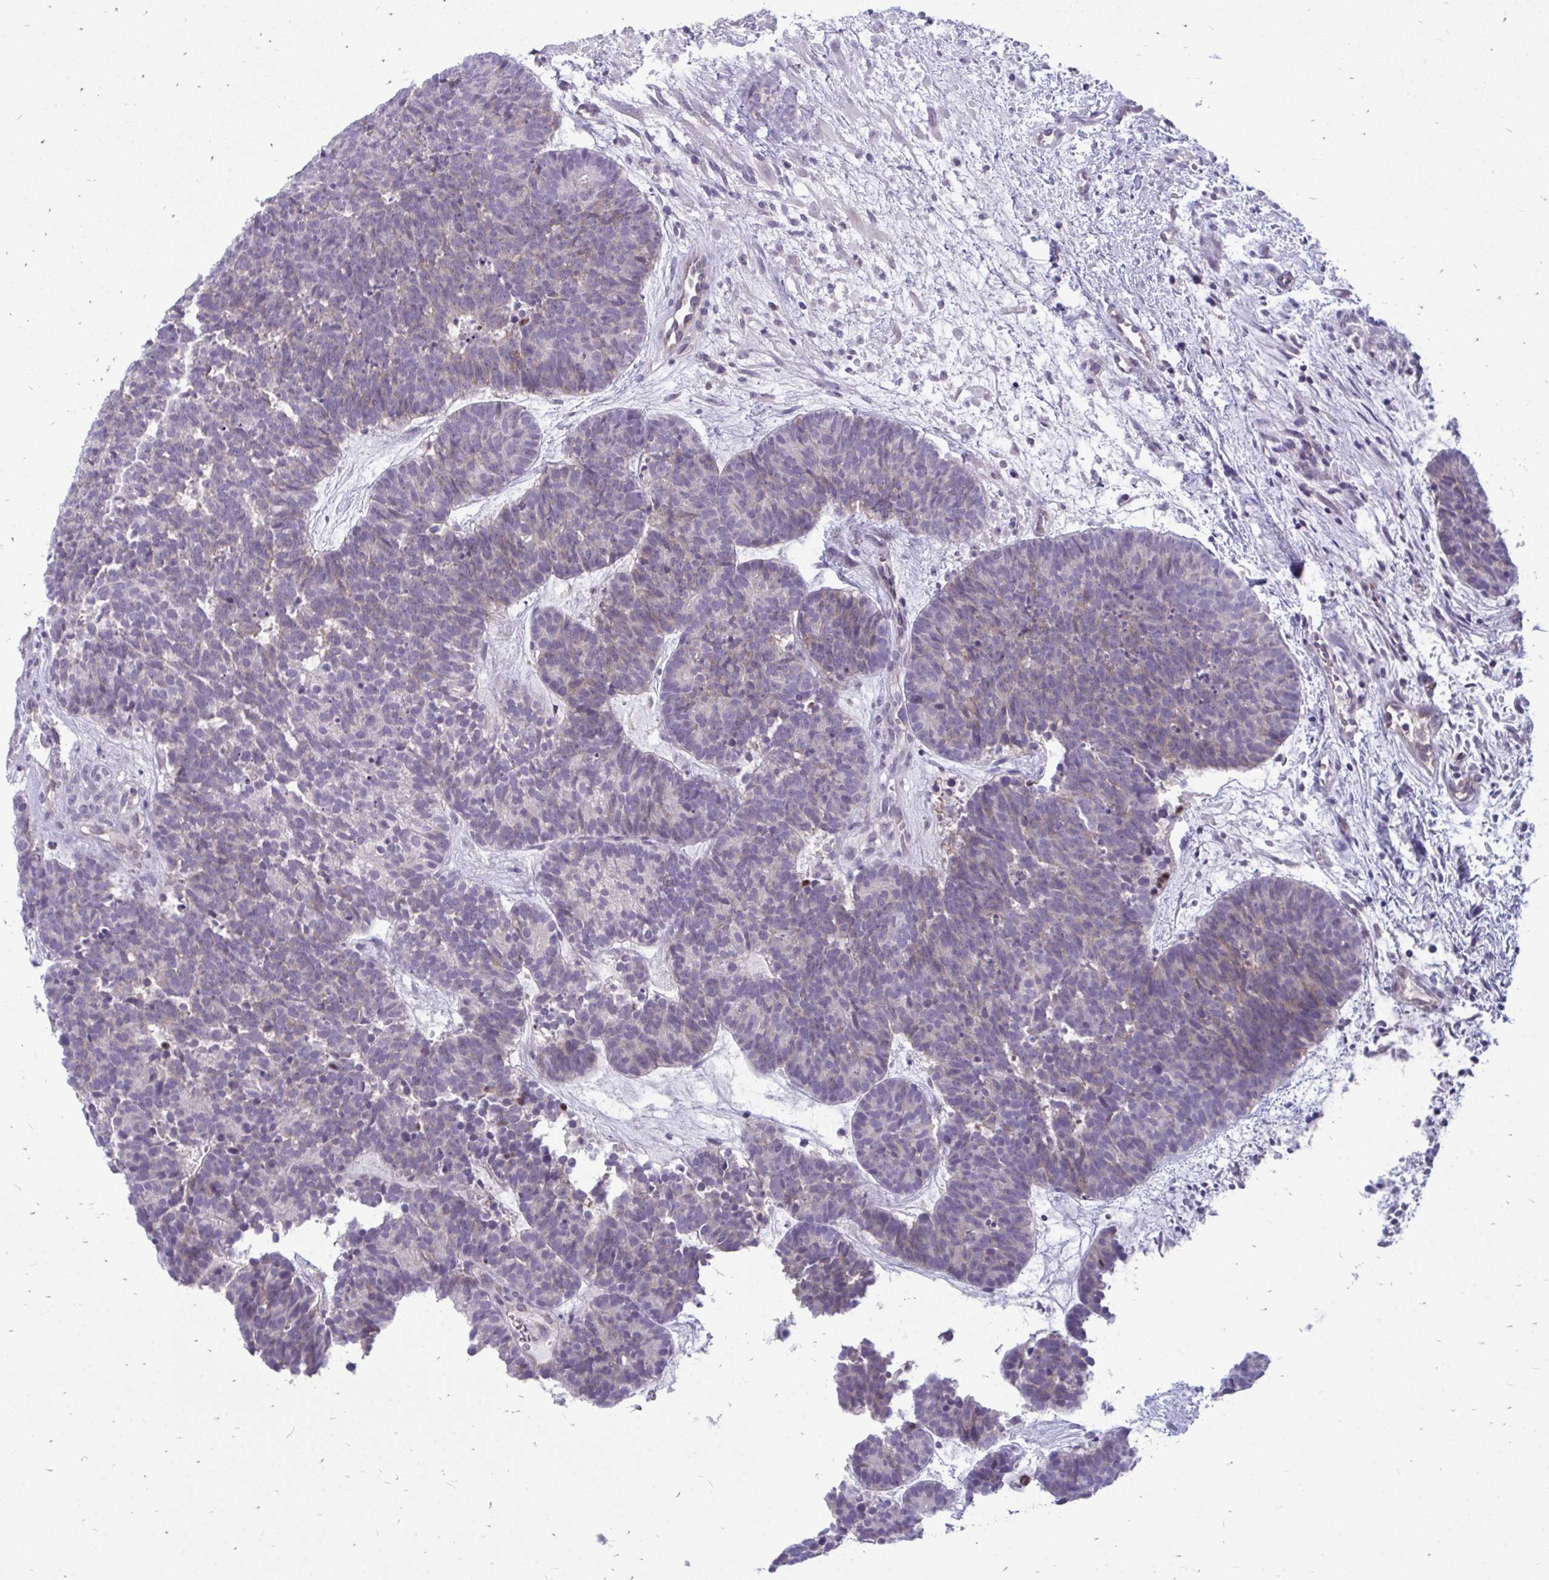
{"staining": {"intensity": "negative", "quantity": "none", "location": "none"}, "tissue": "head and neck cancer", "cell_type": "Tumor cells", "image_type": "cancer", "snomed": [{"axis": "morphology", "description": "Adenocarcinoma, NOS"}, {"axis": "topography", "description": "Head-Neck"}], "caption": "A histopathology image of adenocarcinoma (head and neck) stained for a protein shows no brown staining in tumor cells.", "gene": "ACSL5", "patient": {"sex": "female", "age": 81}}